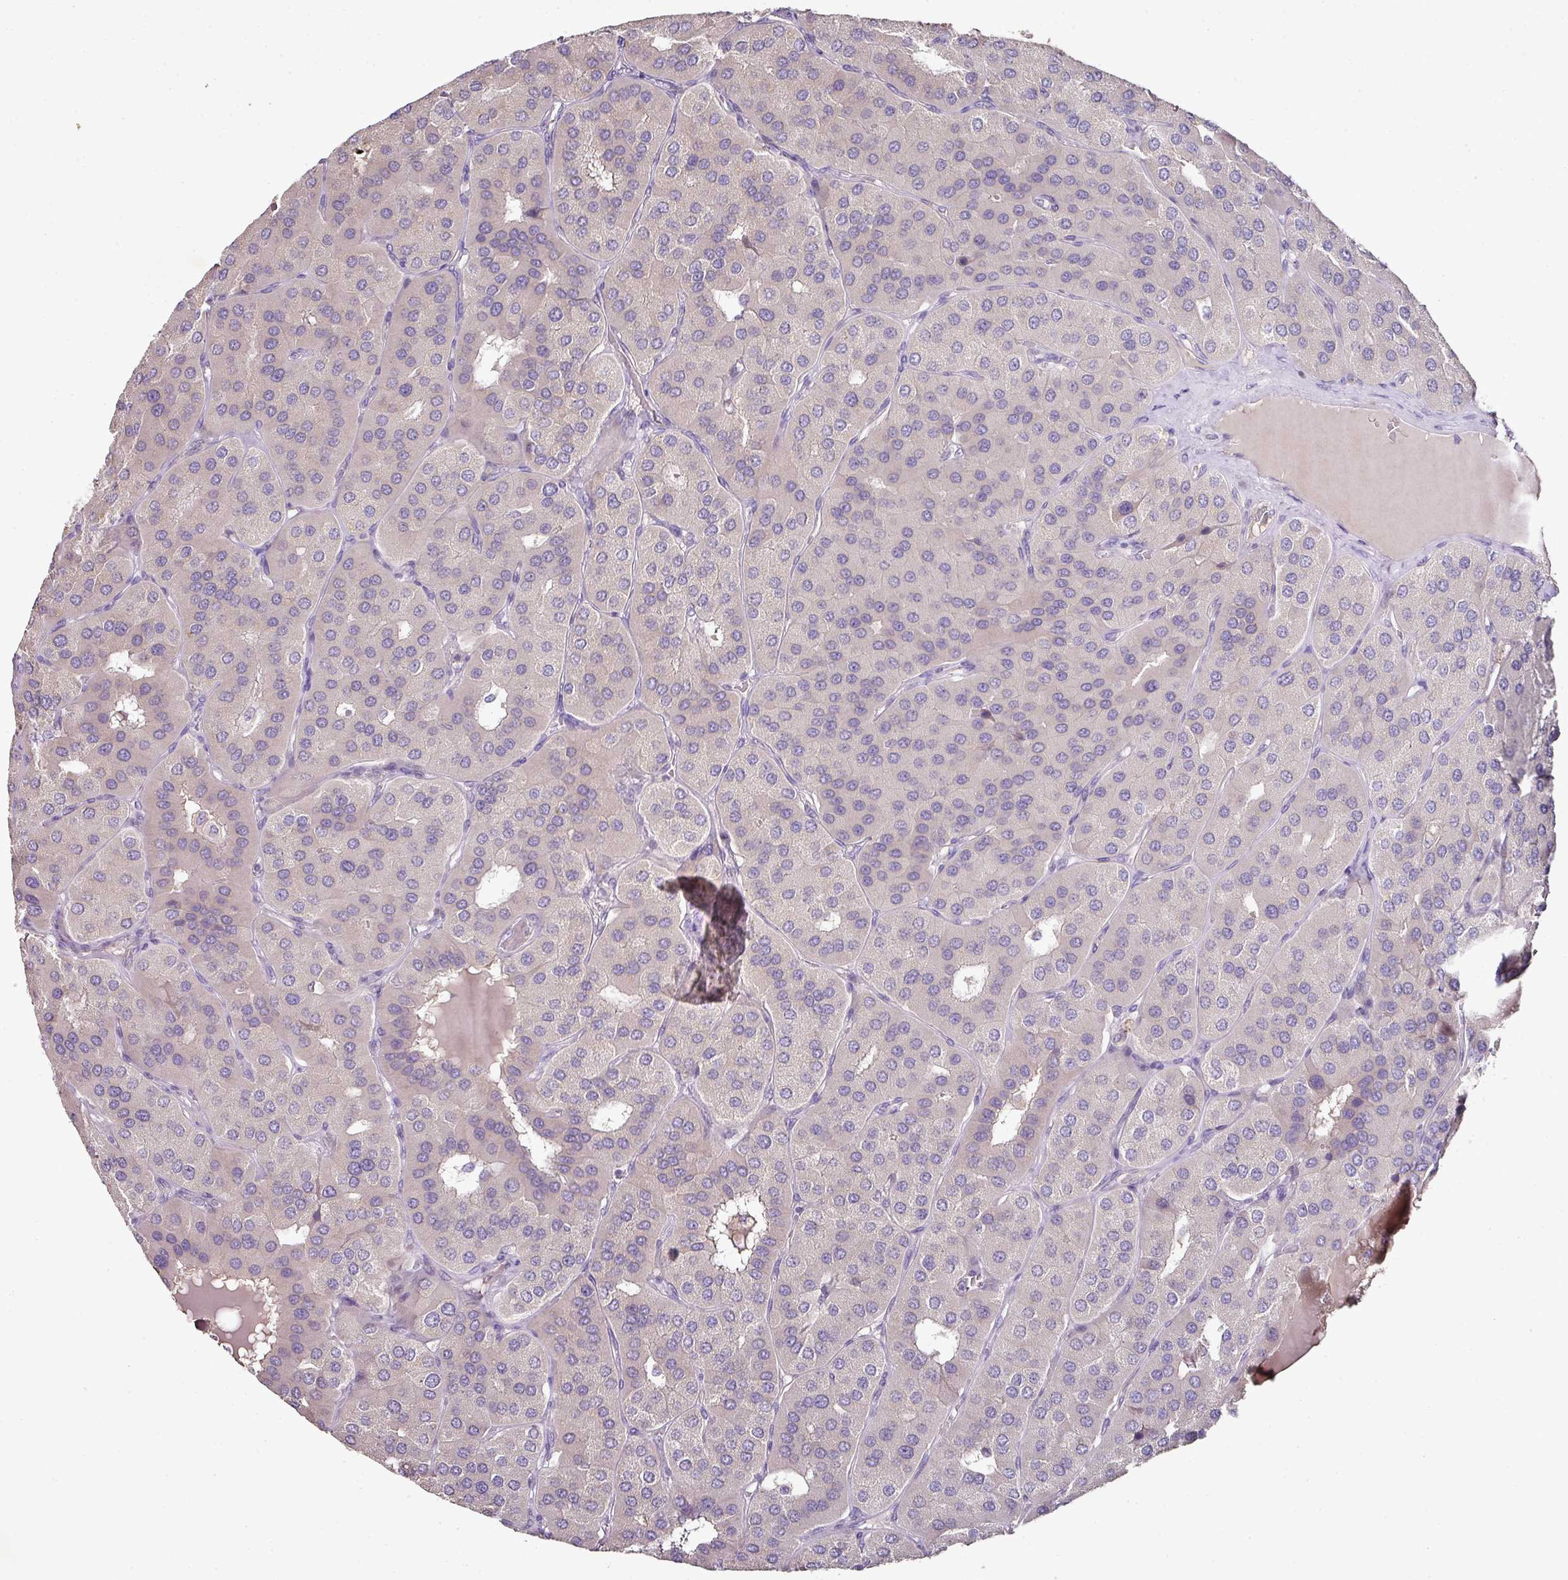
{"staining": {"intensity": "negative", "quantity": "none", "location": "none"}, "tissue": "parathyroid gland", "cell_type": "Glandular cells", "image_type": "normal", "snomed": [{"axis": "morphology", "description": "Normal tissue, NOS"}, {"axis": "morphology", "description": "Adenoma, NOS"}, {"axis": "topography", "description": "Parathyroid gland"}], "caption": "This is a histopathology image of IHC staining of unremarkable parathyroid gland, which shows no positivity in glandular cells. Brightfield microscopy of IHC stained with DAB (brown) and hematoxylin (blue), captured at high magnification.", "gene": "SKIC2", "patient": {"sex": "female", "age": 86}}